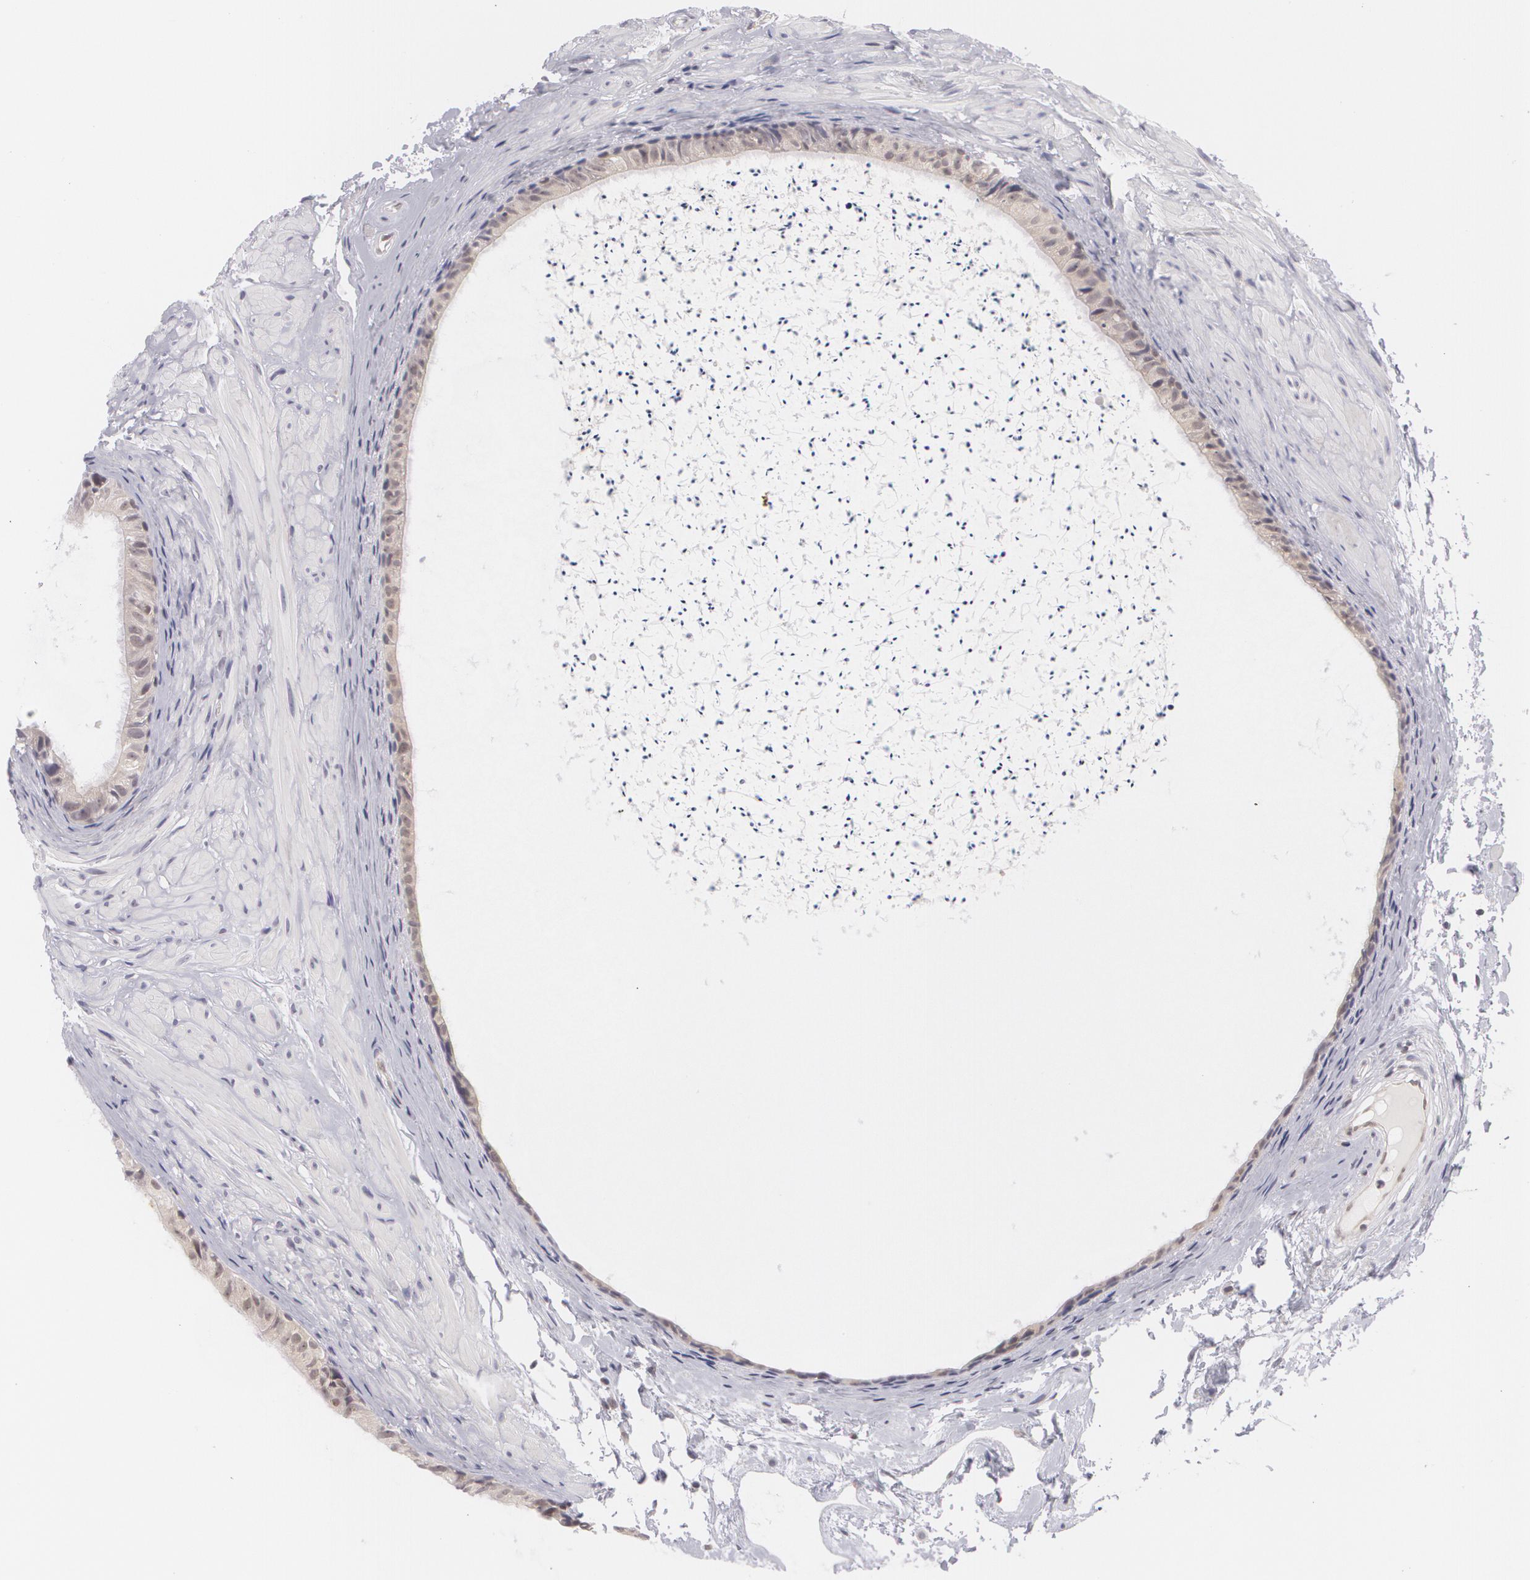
{"staining": {"intensity": "weak", "quantity": ">75%", "location": "cytoplasmic/membranous"}, "tissue": "epididymis", "cell_type": "Glandular cells", "image_type": "normal", "snomed": [{"axis": "morphology", "description": "Normal tissue, NOS"}, {"axis": "topography", "description": "Epididymis"}], "caption": "Unremarkable epididymis shows weak cytoplasmic/membranous staining in approximately >75% of glandular cells.", "gene": "BCL10", "patient": {"sex": "male", "age": 77}}